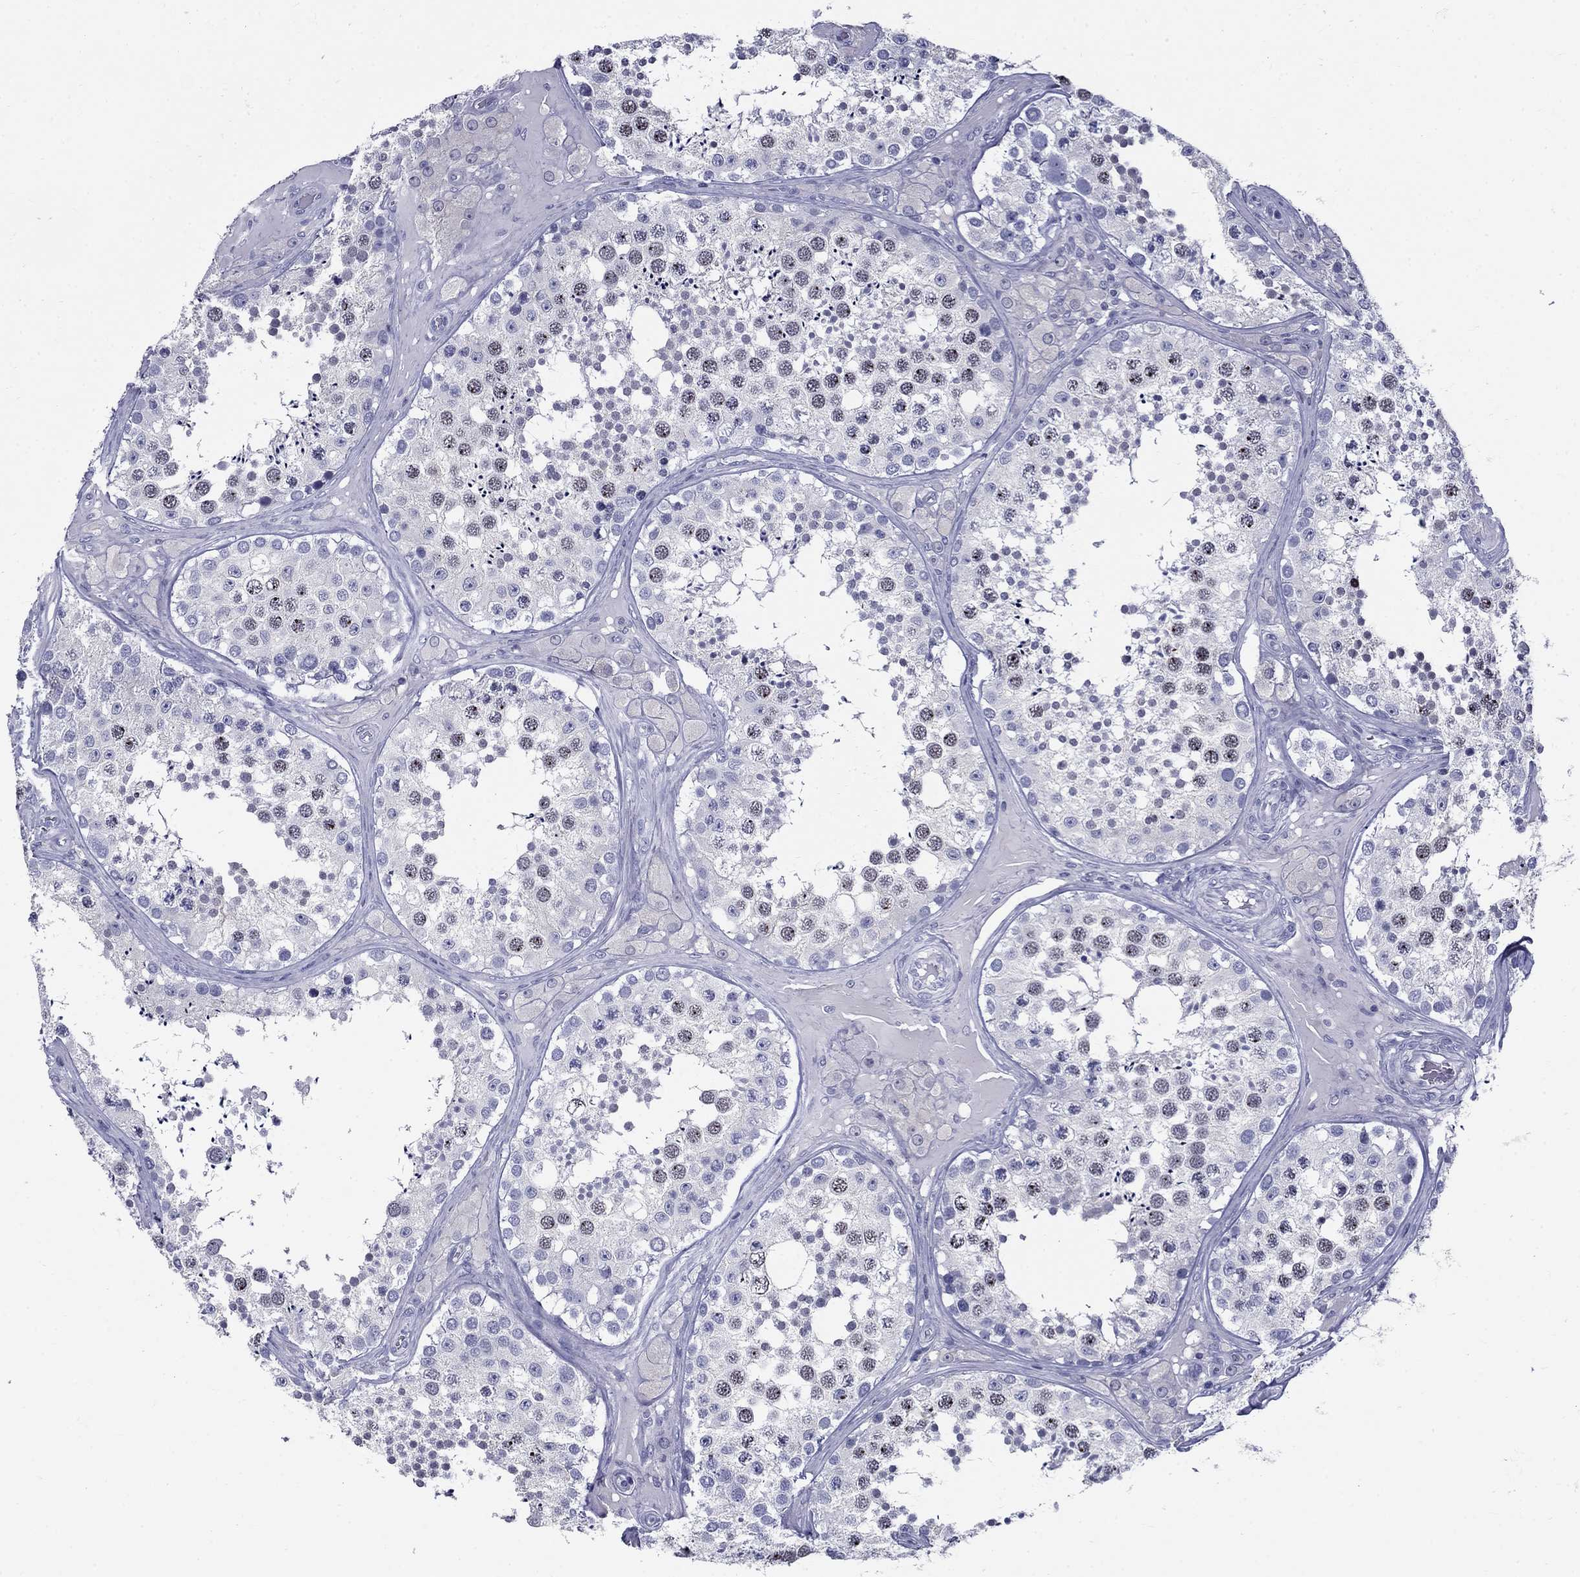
{"staining": {"intensity": "moderate", "quantity": "<25%", "location": "nuclear"}, "tissue": "testis", "cell_type": "Cells in seminiferous ducts", "image_type": "normal", "snomed": [{"axis": "morphology", "description": "Normal tissue, NOS"}, {"axis": "topography", "description": "Testis"}], "caption": "Unremarkable testis was stained to show a protein in brown. There is low levels of moderate nuclear positivity in about <25% of cells in seminiferous ducts. (Stains: DAB (3,3'-diaminobenzidine) in brown, nuclei in blue, Microscopy: brightfield microscopy at high magnification).", "gene": "C4orf19", "patient": {"sex": "male", "age": 34}}